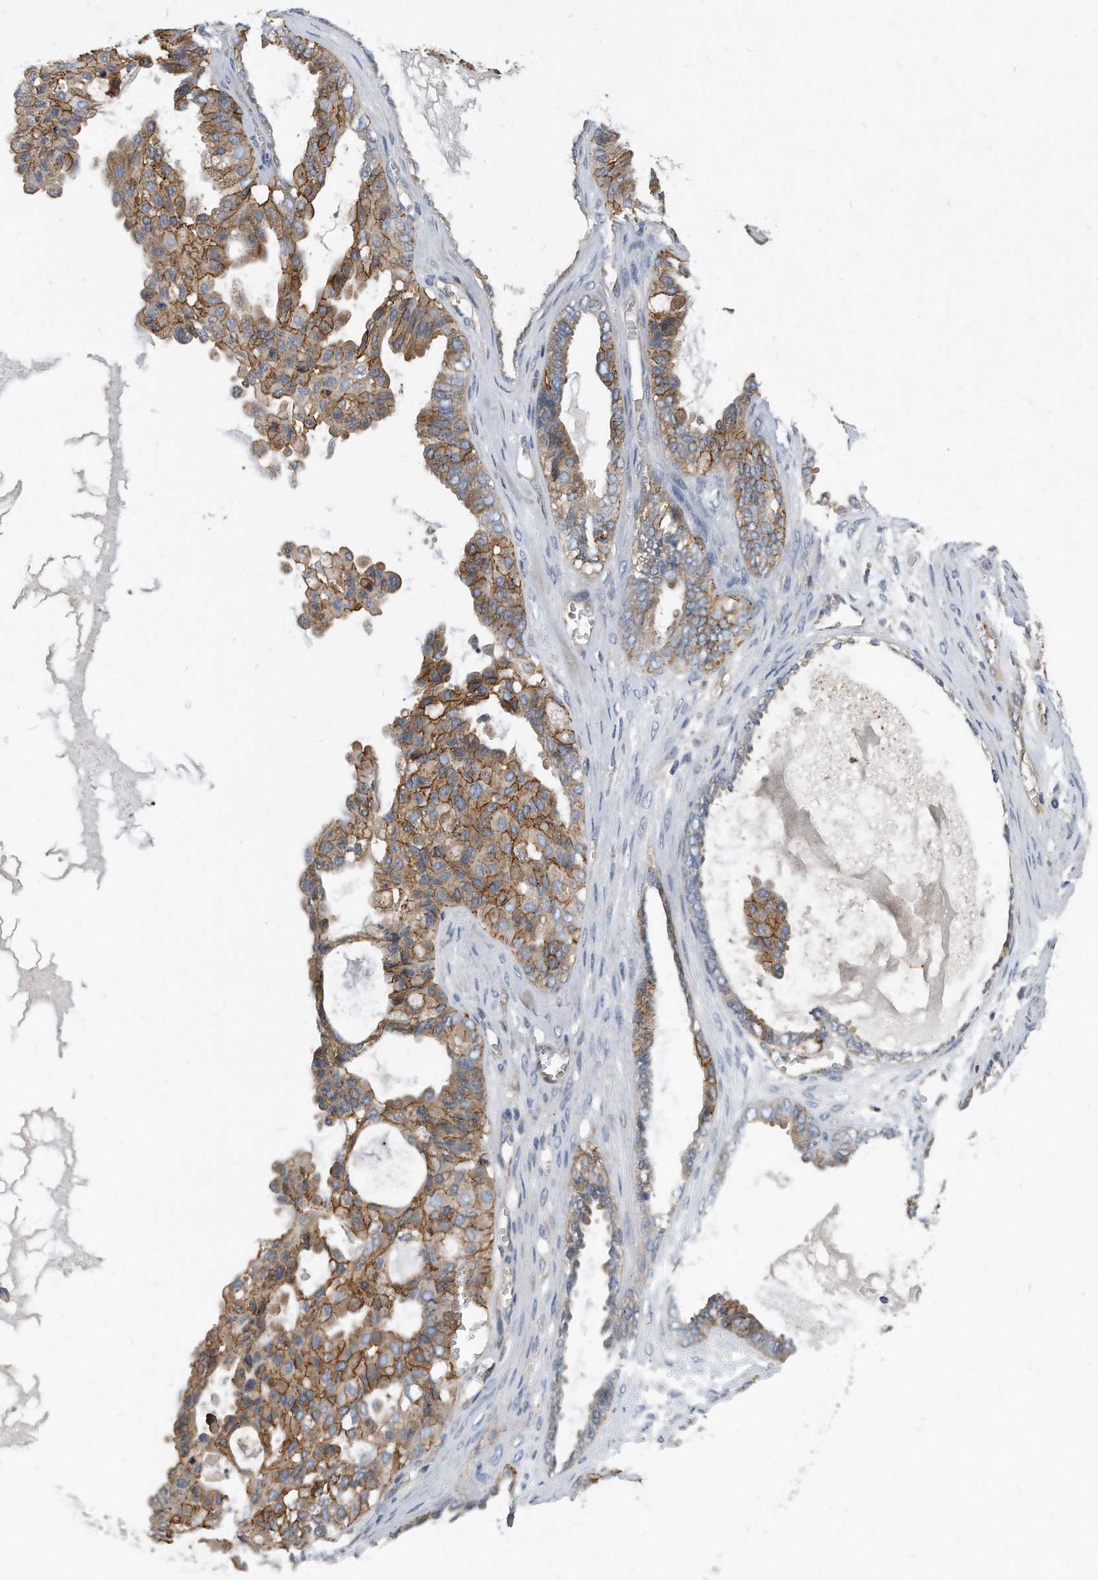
{"staining": {"intensity": "moderate", "quantity": ">75%", "location": "cytoplasmic/membranous"}, "tissue": "ovarian cancer", "cell_type": "Tumor cells", "image_type": "cancer", "snomed": [{"axis": "morphology", "description": "Carcinoma, NOS"}, {"axis": "morphology", "description": "Carcinoma, endometroid"}, {"axis": "topography", "description": "Ovary"}], "caption": "About >75% of tumor cells in ovarian cancer (endometroid carcinoma) demonstrate moderate cytoplasmic/membranous protein expression as visualized by brown immunohistochemical staining.", "gene": "ATG5", "patient": {"sex": "female", "age": 50}}